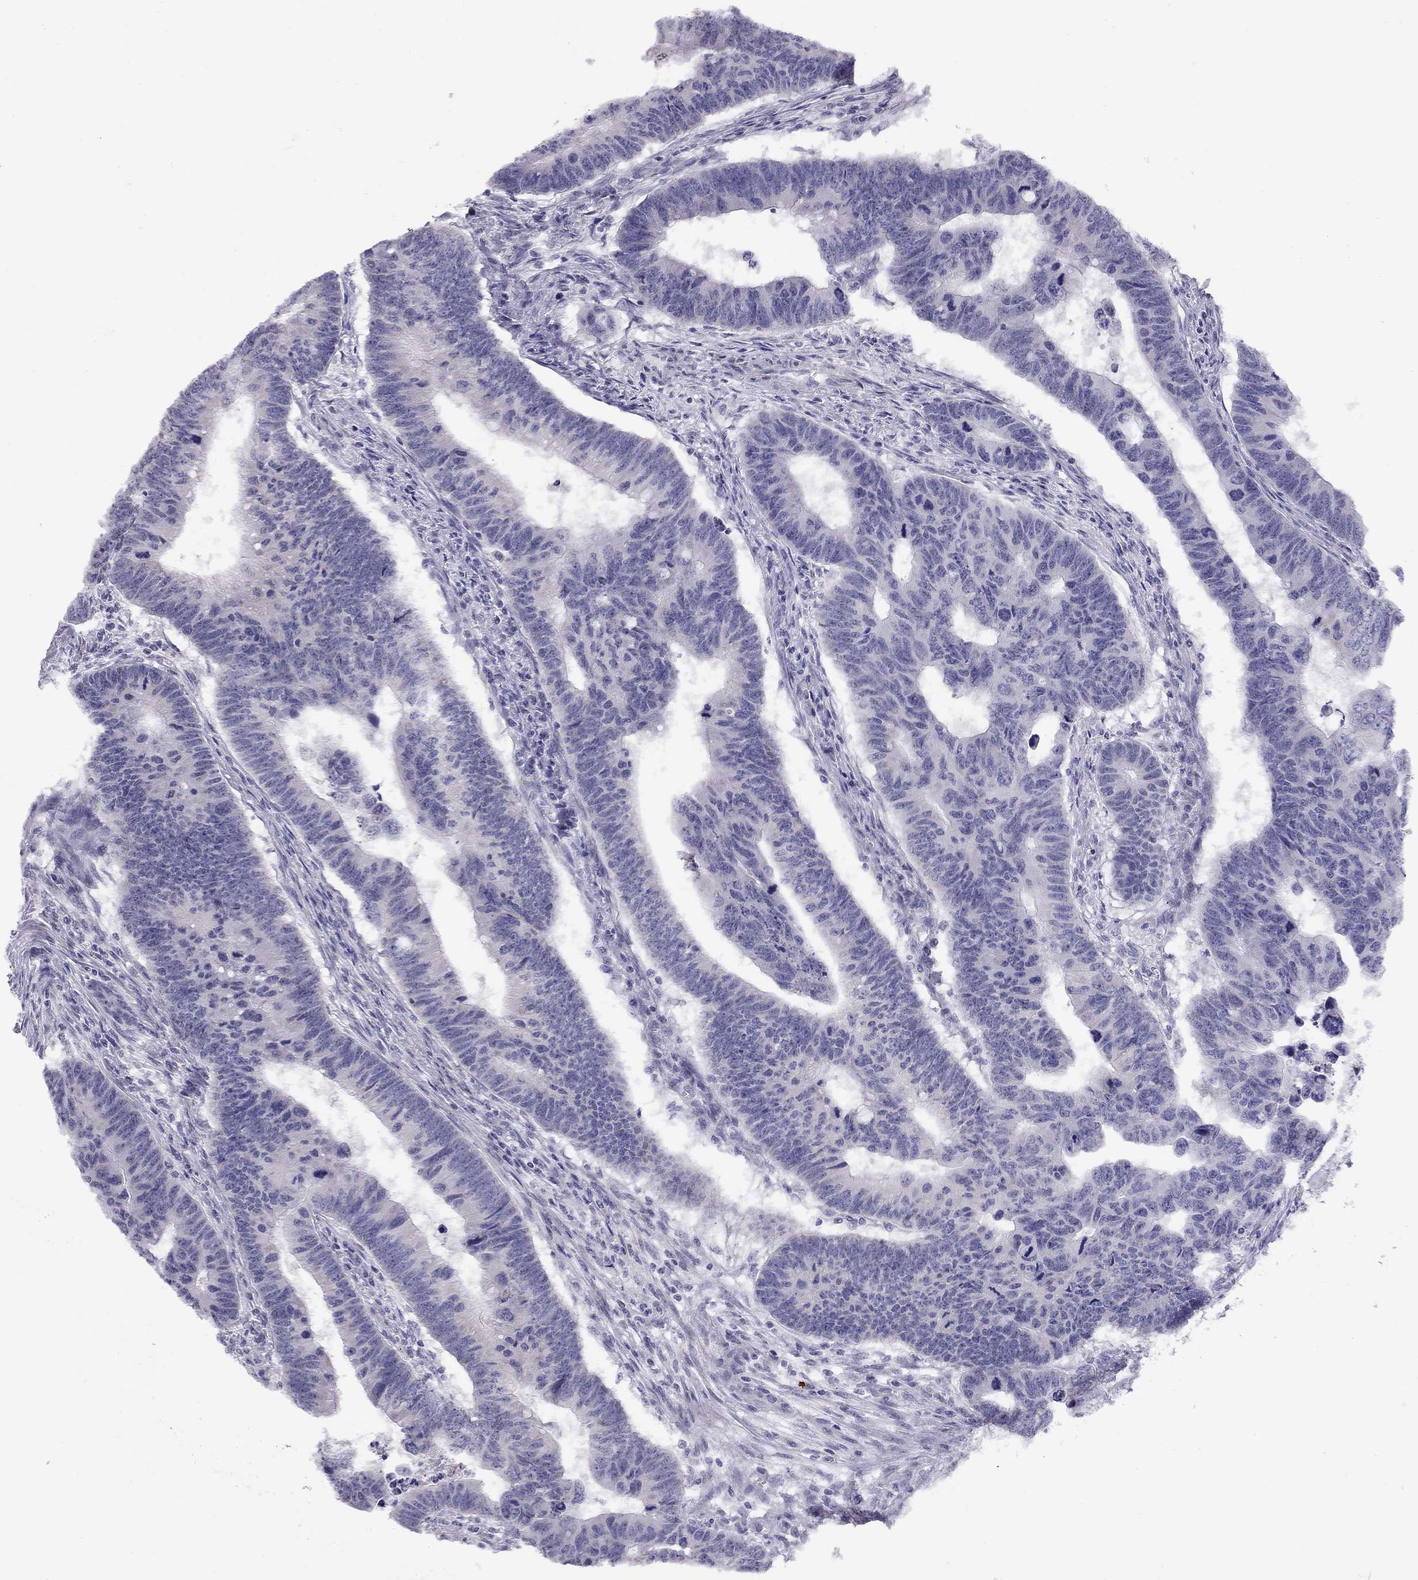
{"staining": {"intensity": "negative", "quantity": "none", "location": "none"}, "tissue": "colorectal cancer", "cell_type": "Tumor cells", "image_type": "cancer", "snomed": [{"axis": "morphology", "description": "Adenocarcinoma, NOS"}, {"axis": "topography", "description": "Colon"}], "caption": "High power microscopy histopathology image of an IHC micrograph of adenocarcinoma (colorectal), revealing no significant positivity in tumor cells.", "gene": "HES5", "patient": {"sex": "female", "age": 87}}